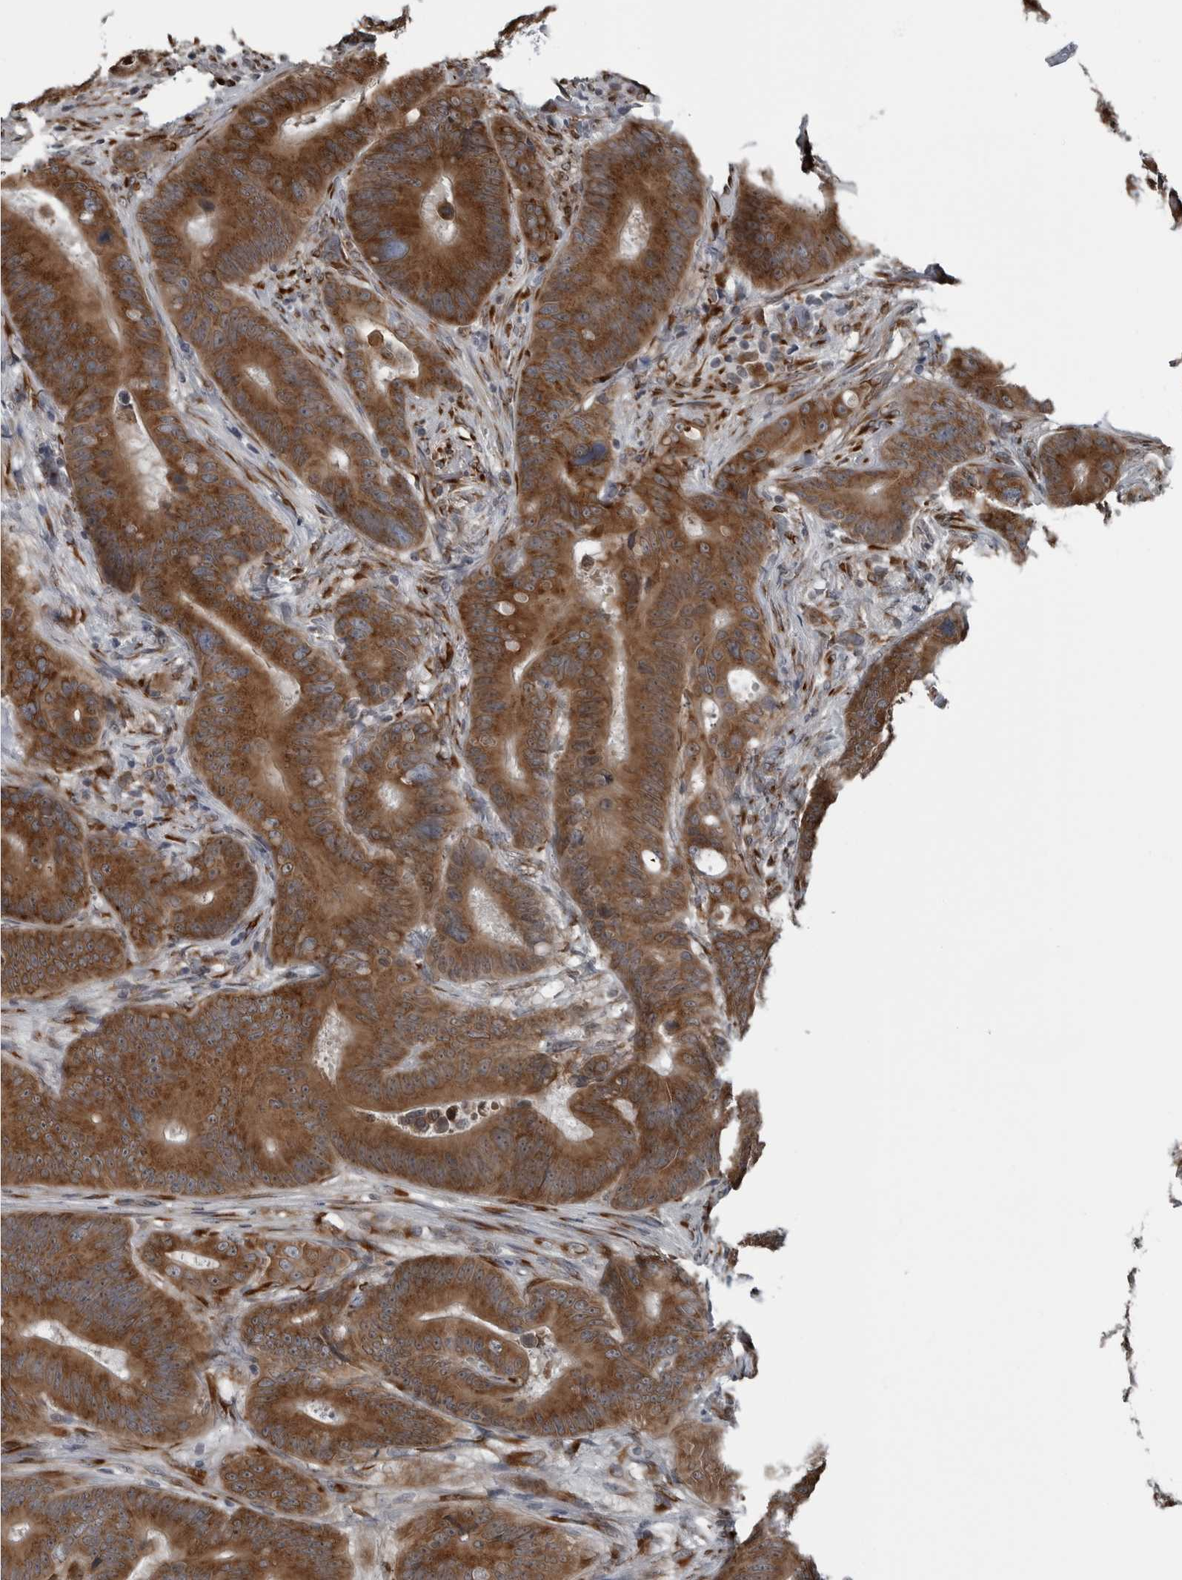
{"staining": {"intensity": "strong", "quantity": ">75%", "location": "cytoplasmic/membranous"}, "tissue": "colorectal cancer", "cell_type": "Tumor cells", "image_type": "cancer", "snomed": [{"axis": "morphology", "description": "Adenocarcinoma, NOS"}, {"axis": "topography", "description": "Colon"}], "caption": "Approximately >75% of tumor cells in human colorectal cancer (adenocarcinoma) exhibit strong cytoplasmic/membranous protein positivity as visualized by brown immunohistochemical staining.", "gene": "CEP85", "patient": {"sex": "male", "age": 83}}